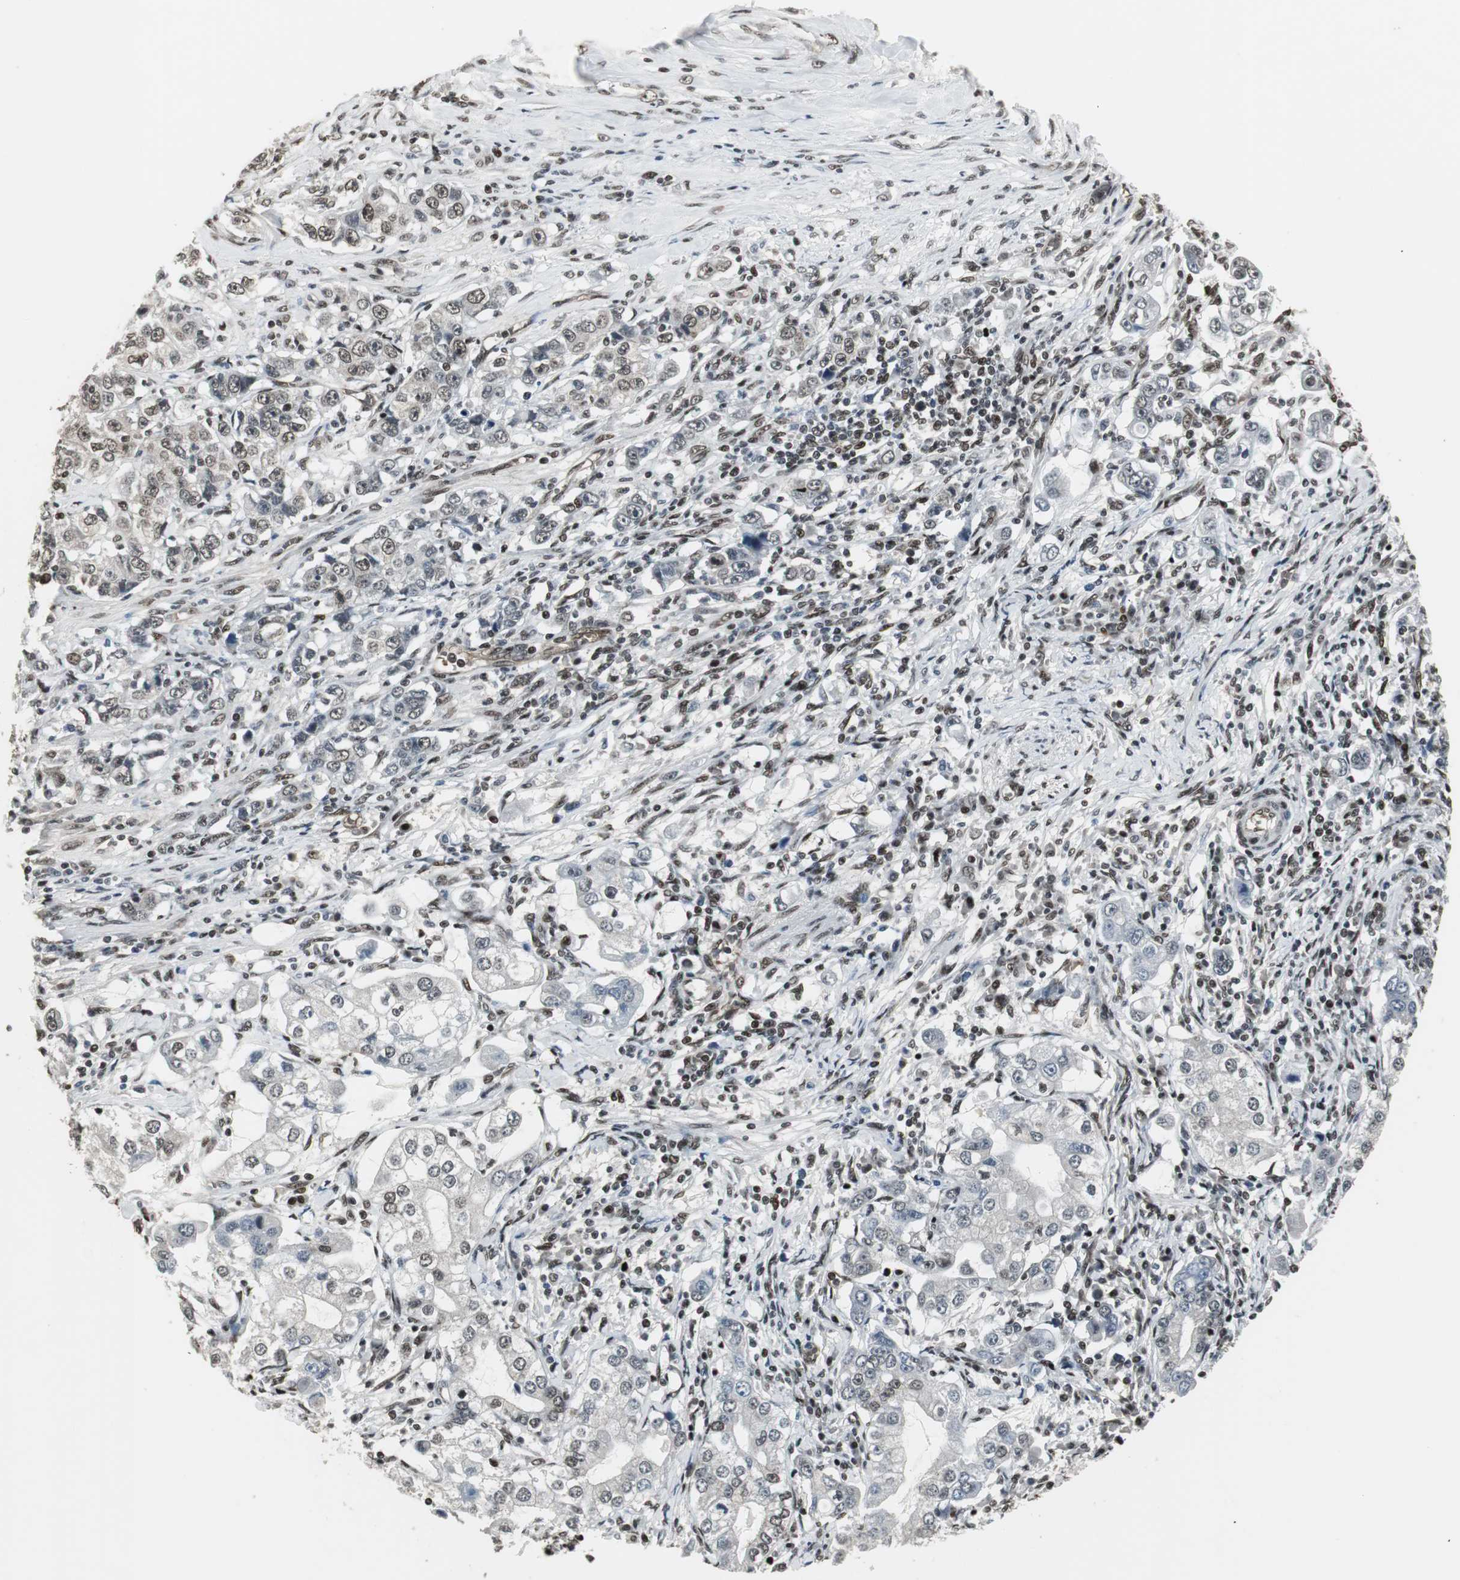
{"staining": {"intensity": "moderate", "quantity": "25%-75%", "location": "nuclear"}, "tissue": "stomach cancer", "cell_type": "Tumor cells", "image_type": "cancer", "snomed": [{"axis": "morphology", "description": "Adenocarcinoma, NOS"}, {"axis": "topography", "description": "Stomach, lower"}], "caption": "Moderate nuclear protein staining is identified in approximately 25%-75% of tumor cells in adenocarcinoma (stomach). (DAB (3,3'-diaminobenzidine) IHC, brown staining for protein, blue staining for nuclei).", "gene": "TAF5", "patient": {"sex": "female", "age": 72}}